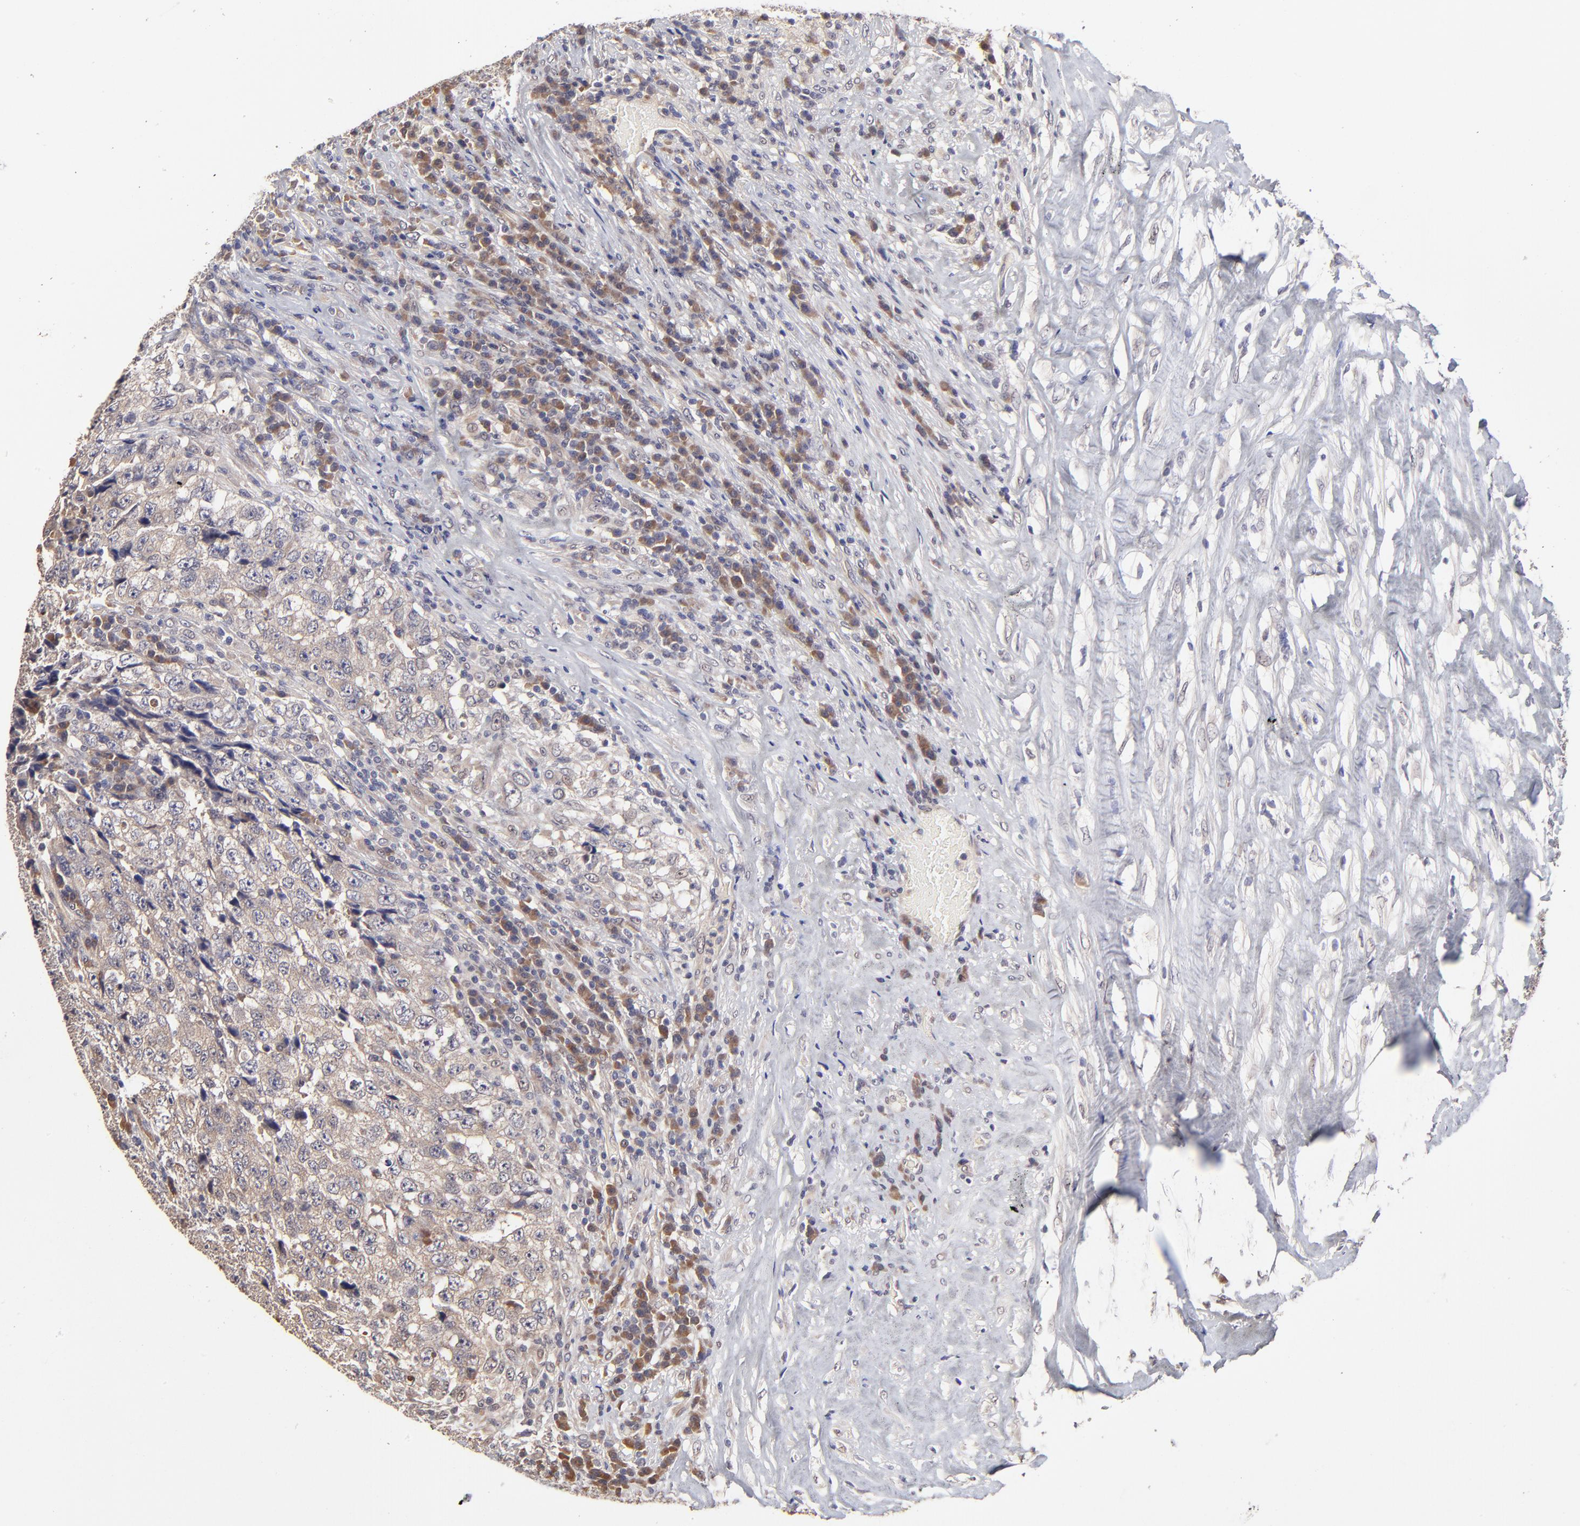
{"staining": {"intensity": "moderate", "quantity": ">75%", "location": "cytoplasmic/membranous"}, "tissue": "testis cancer", "cell_type": "Tumor cells", "image_type": "cancer", "snomed": [{"axis": "morphology", "description": "Necrosis, NOS"}, {"axis": "morphology", "description": "Carcinoma, Embryonal, NOS"}, {"axis": "topography", "description": "Testis"}], "caption": "Testis cancer tissue exhibits moderate cytoplasmic/membranous staining in approximately >75% of tumor cells", "gene": "ZNF10", "patient": {"sex": "male", "age": 19}}